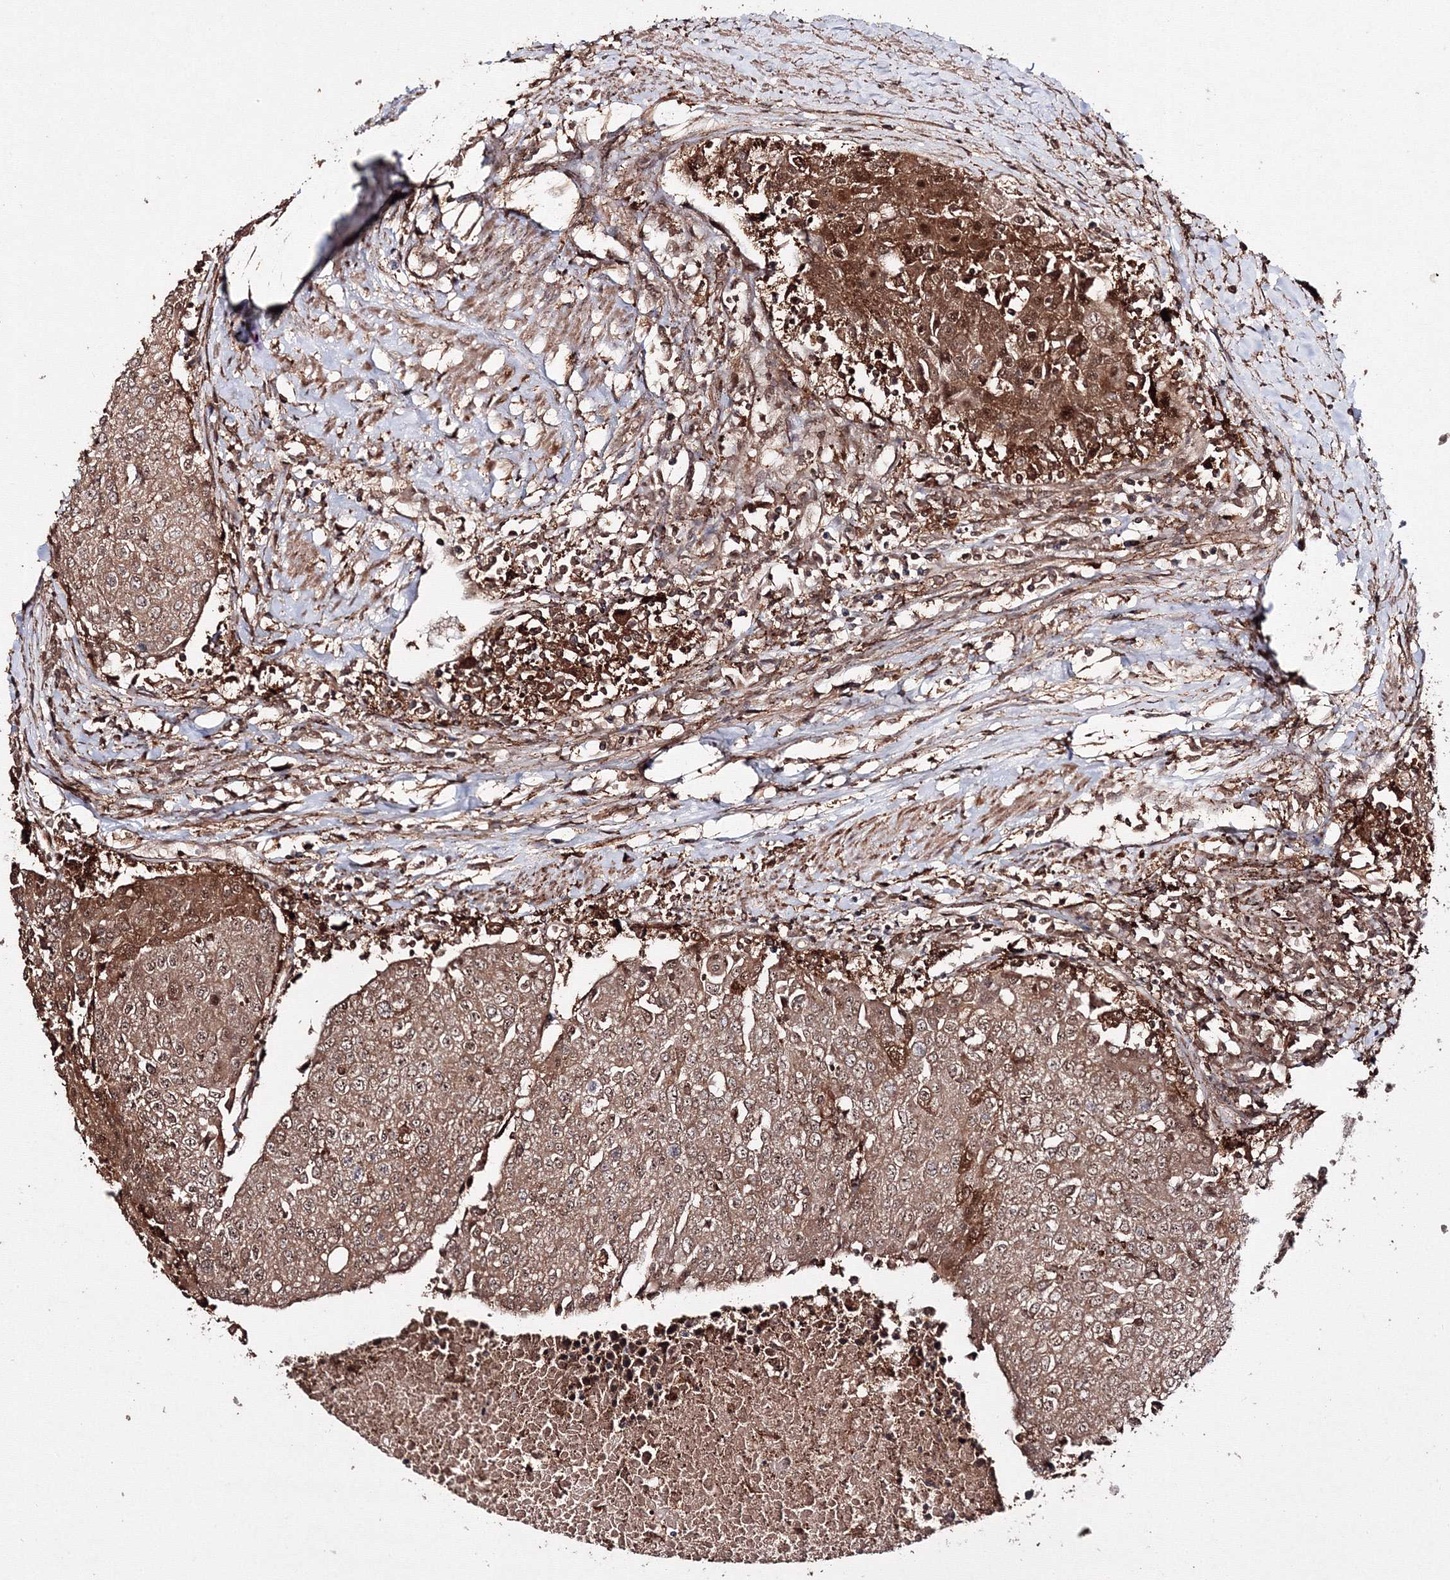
{"staining": {"intensity": "moderate", "quantity": ">75%", "location": "cytoplasmic/membranous"}, "tissue": "urothelial cancer", "cell_type": "Tumor cells", "image_type": "cancer", "snomed": [{"axis": "morphology", "description": "Urothelial carcinoma, High grade"}, {"axis": "topography", "description": "Urinary bladder"}], "caption": "Moderate cytoplasmic/membranous expression for a protein is seen in about >75% of tumor cells of high-grade urothelial carcinoma using immunohistochemistry.", "gene": "DDO", "patient": {"sex": "female", "age": 85}}